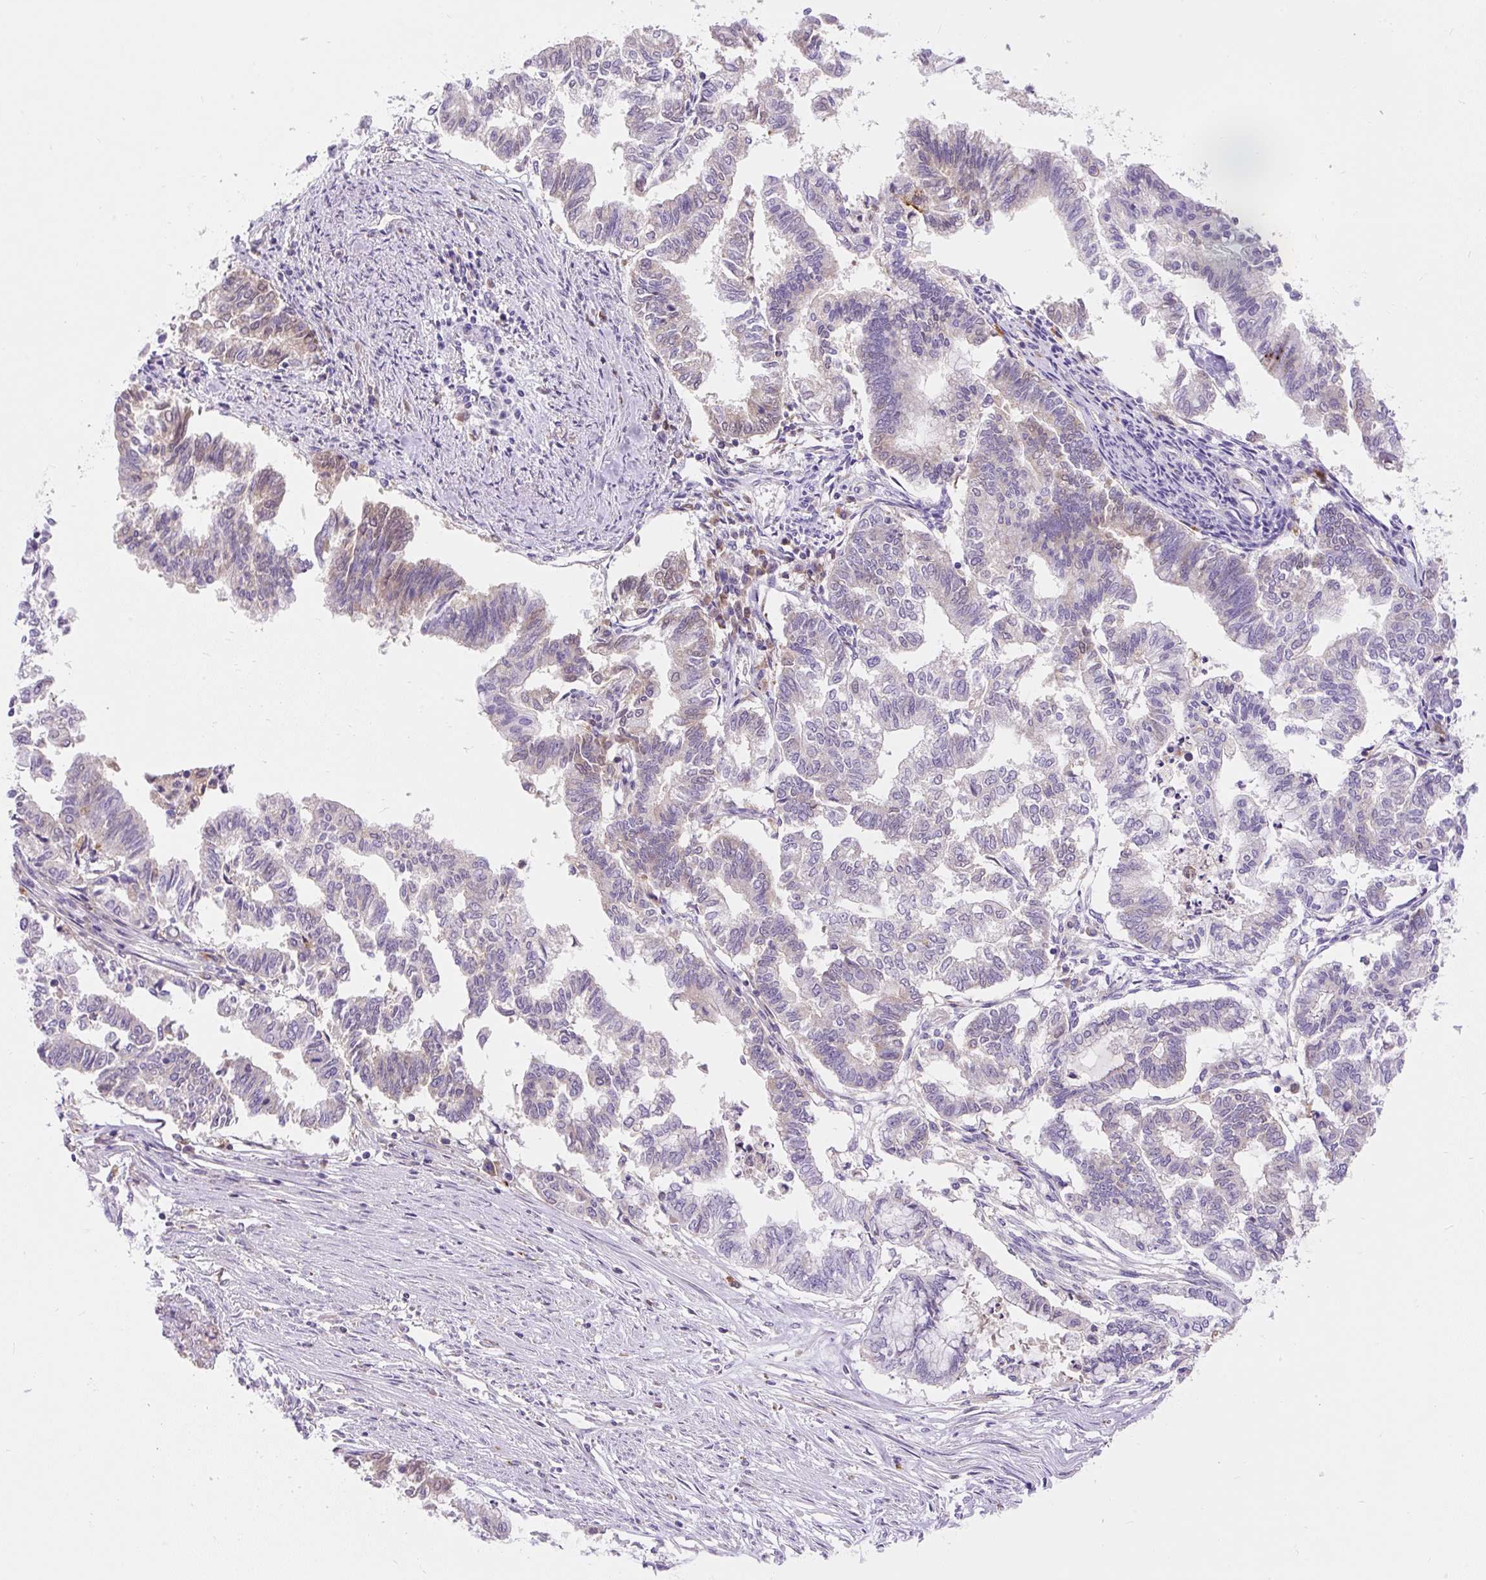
{"staining": {"intensity": "weak", "quantity": "<25%", "location": "cytoplasmic/membranous"}, "tissue": "endometrial cancer", "cell_type": "Tumor cells", "image_type": "cancer", "snomed": [{"axis": "morphology", "description": "Adenocarcinoma, NOS"}, {"axis": "topography", "description": "Endometrium"}], "caption": "Immunohistochemical staining of human endometrial adenocarcinoma shows no significant expression in tumor cells. The staining is performed using DAB (3,3'-diaminobenzidine) brown chromogen with nuclei counter-stained in using hematoxylin.", "gene": "TMEM150C", "patient": {"sex": "female", "age": 79}}